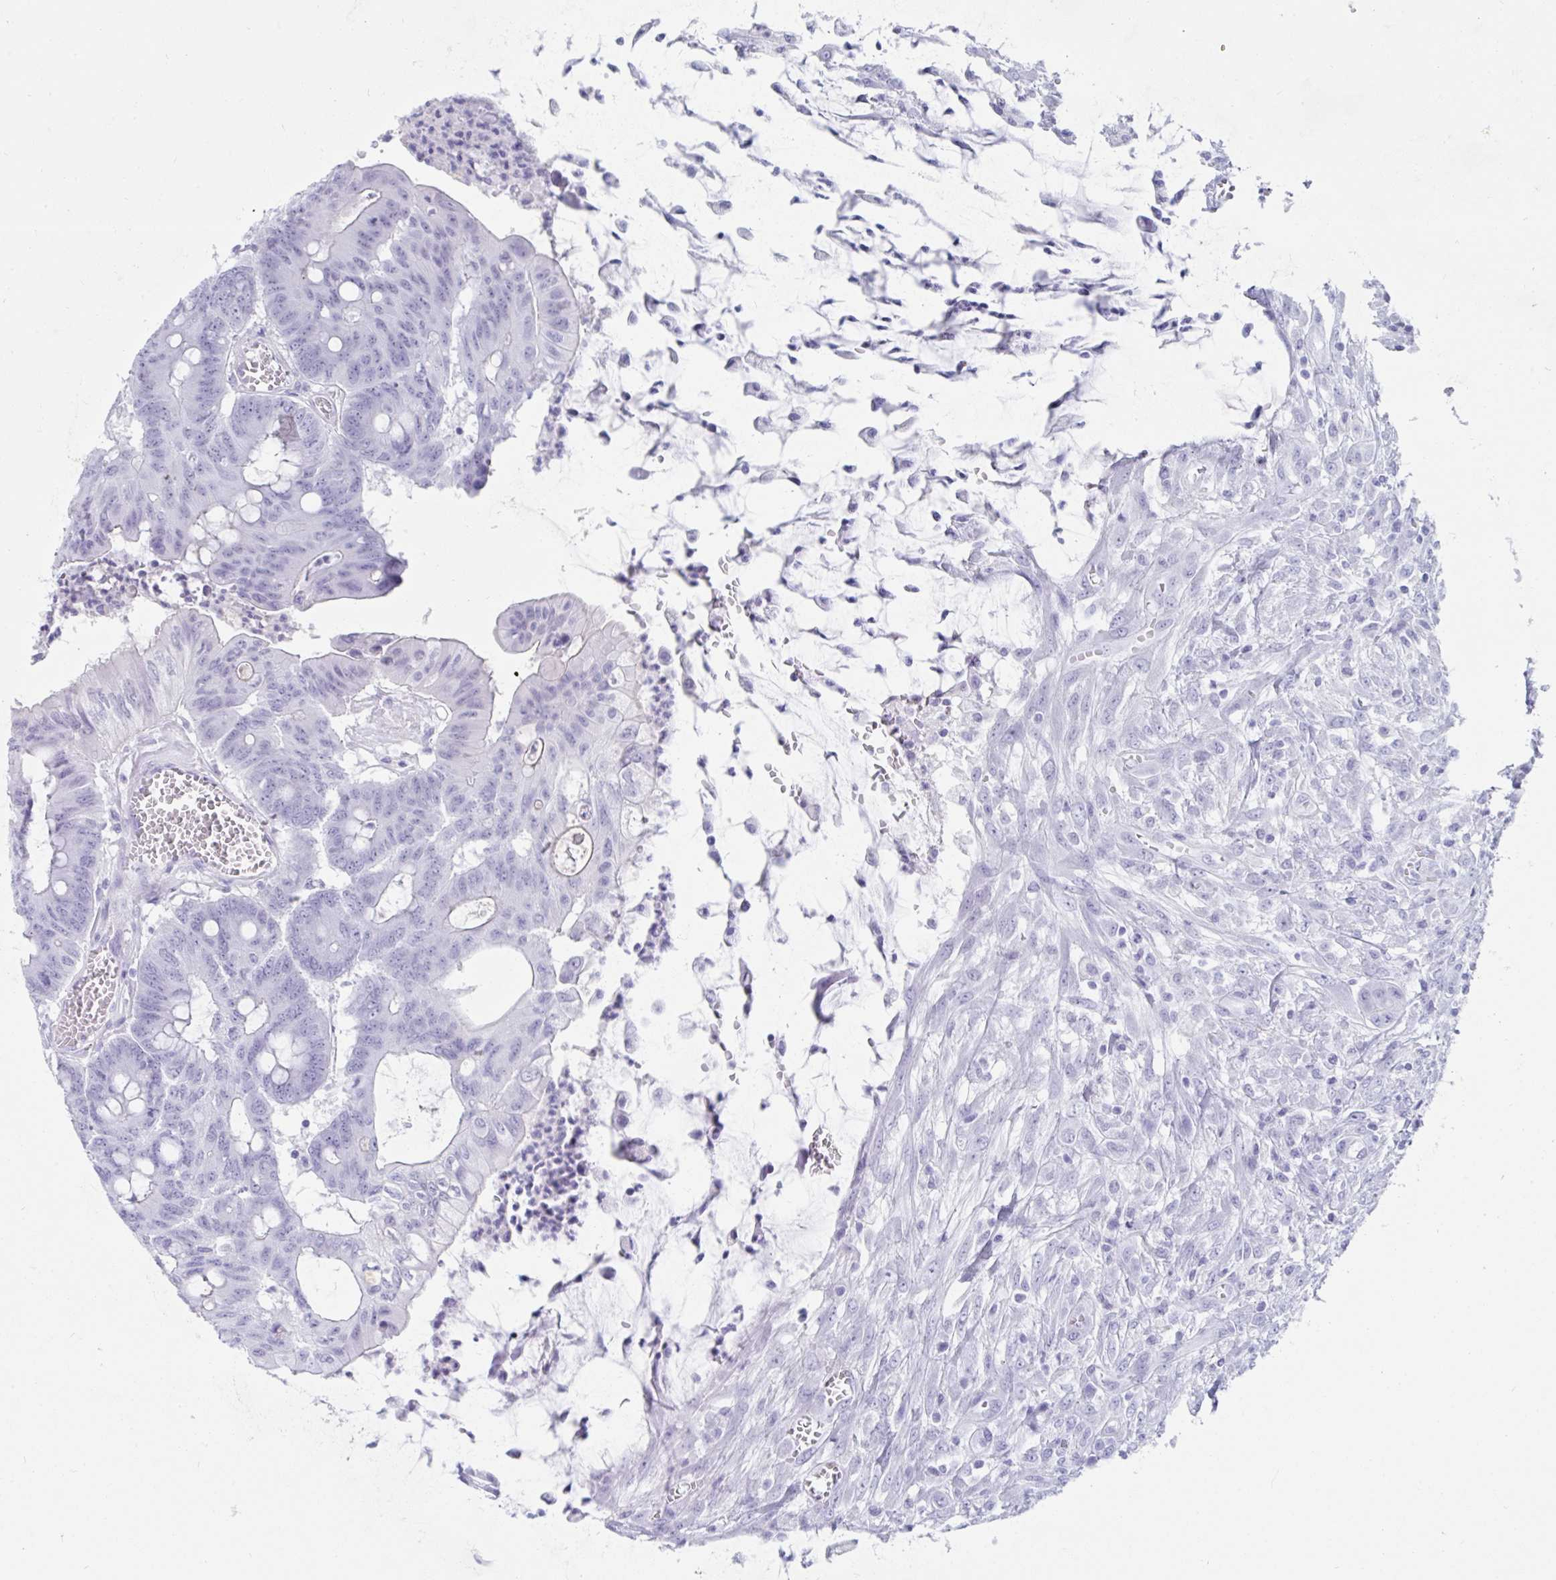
{"staining": {"intensity": "negative", "quantity": "none", "location": "none"}, "tissue": "colorectal cancer", "cell_type": "Tumor cells", "image_type": "cancer", "snomed": [{"axis": "morphology", "description": "Adenocarcinoma, NOS"}, {"axis": "topography", "description": "Colon"}], "caption": "This is a photomicrograph of IHC staining of colorectal cancer, which shows no positivity in tumor cells.", "gene": "GKN2", "patient": {"sex": "male", "age": 65}}